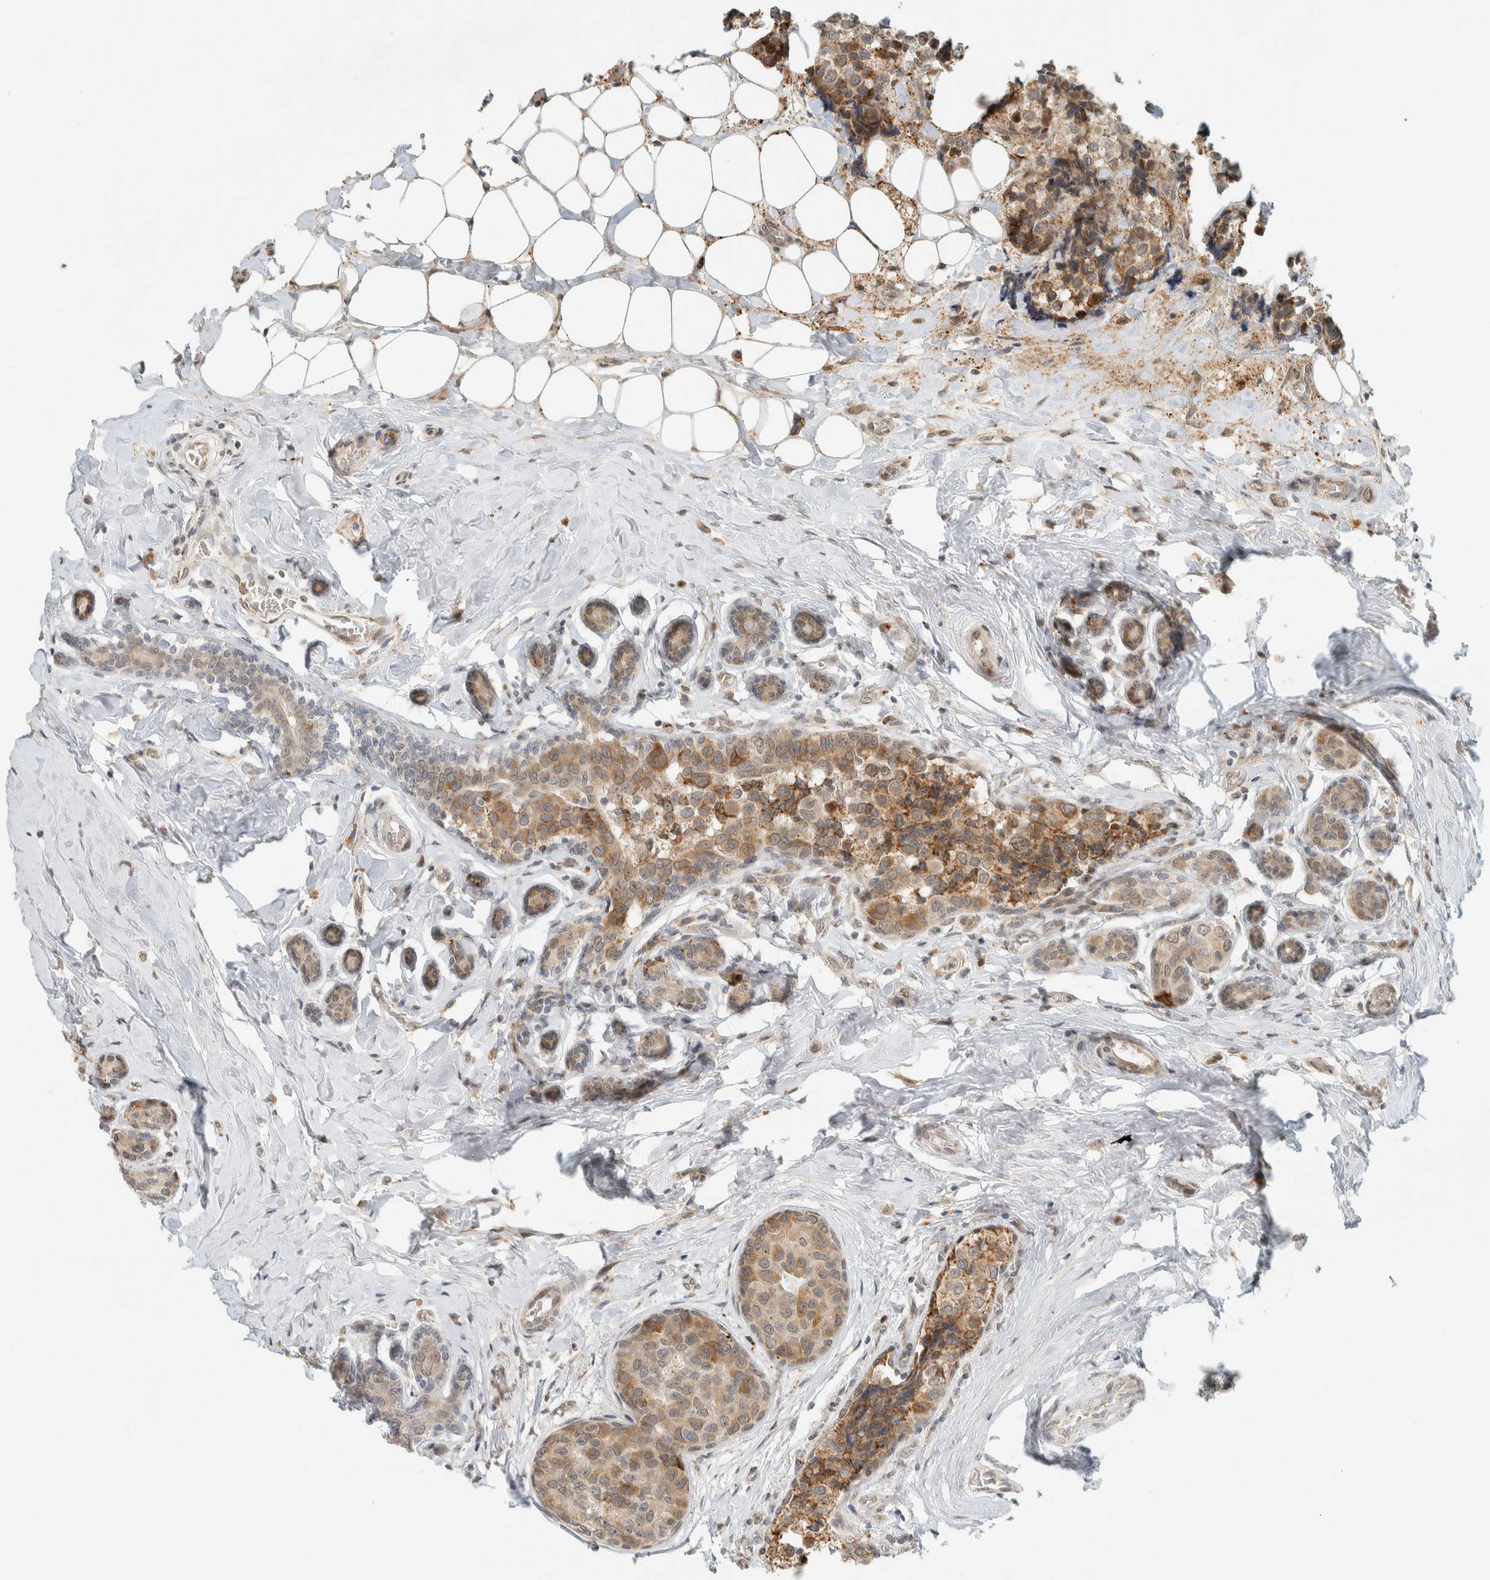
{"staining": {"intensity": "weak", "quantity": ">75%", "location": "cytoplasmic/membranous"}, "tissue": "breast cancer", "cell_type": "Tumor cells", "image_type": "cancer", "snomed": [{"axis": "morphology", "description": "Normal tissue, NOS"}, {"axis": "morphology", "description": "Duct carcinoma"}, {"axis": "topography", "description": "Breast"}], "caption": "Approximately >75% of tumor cells in human breast cancer display weak cytoplasmic/membranous protein positivity as visualized by brown immunohistochemical staining.", "gene": "ITPRID1", "patient": {"sex": "female", "age": 43}}